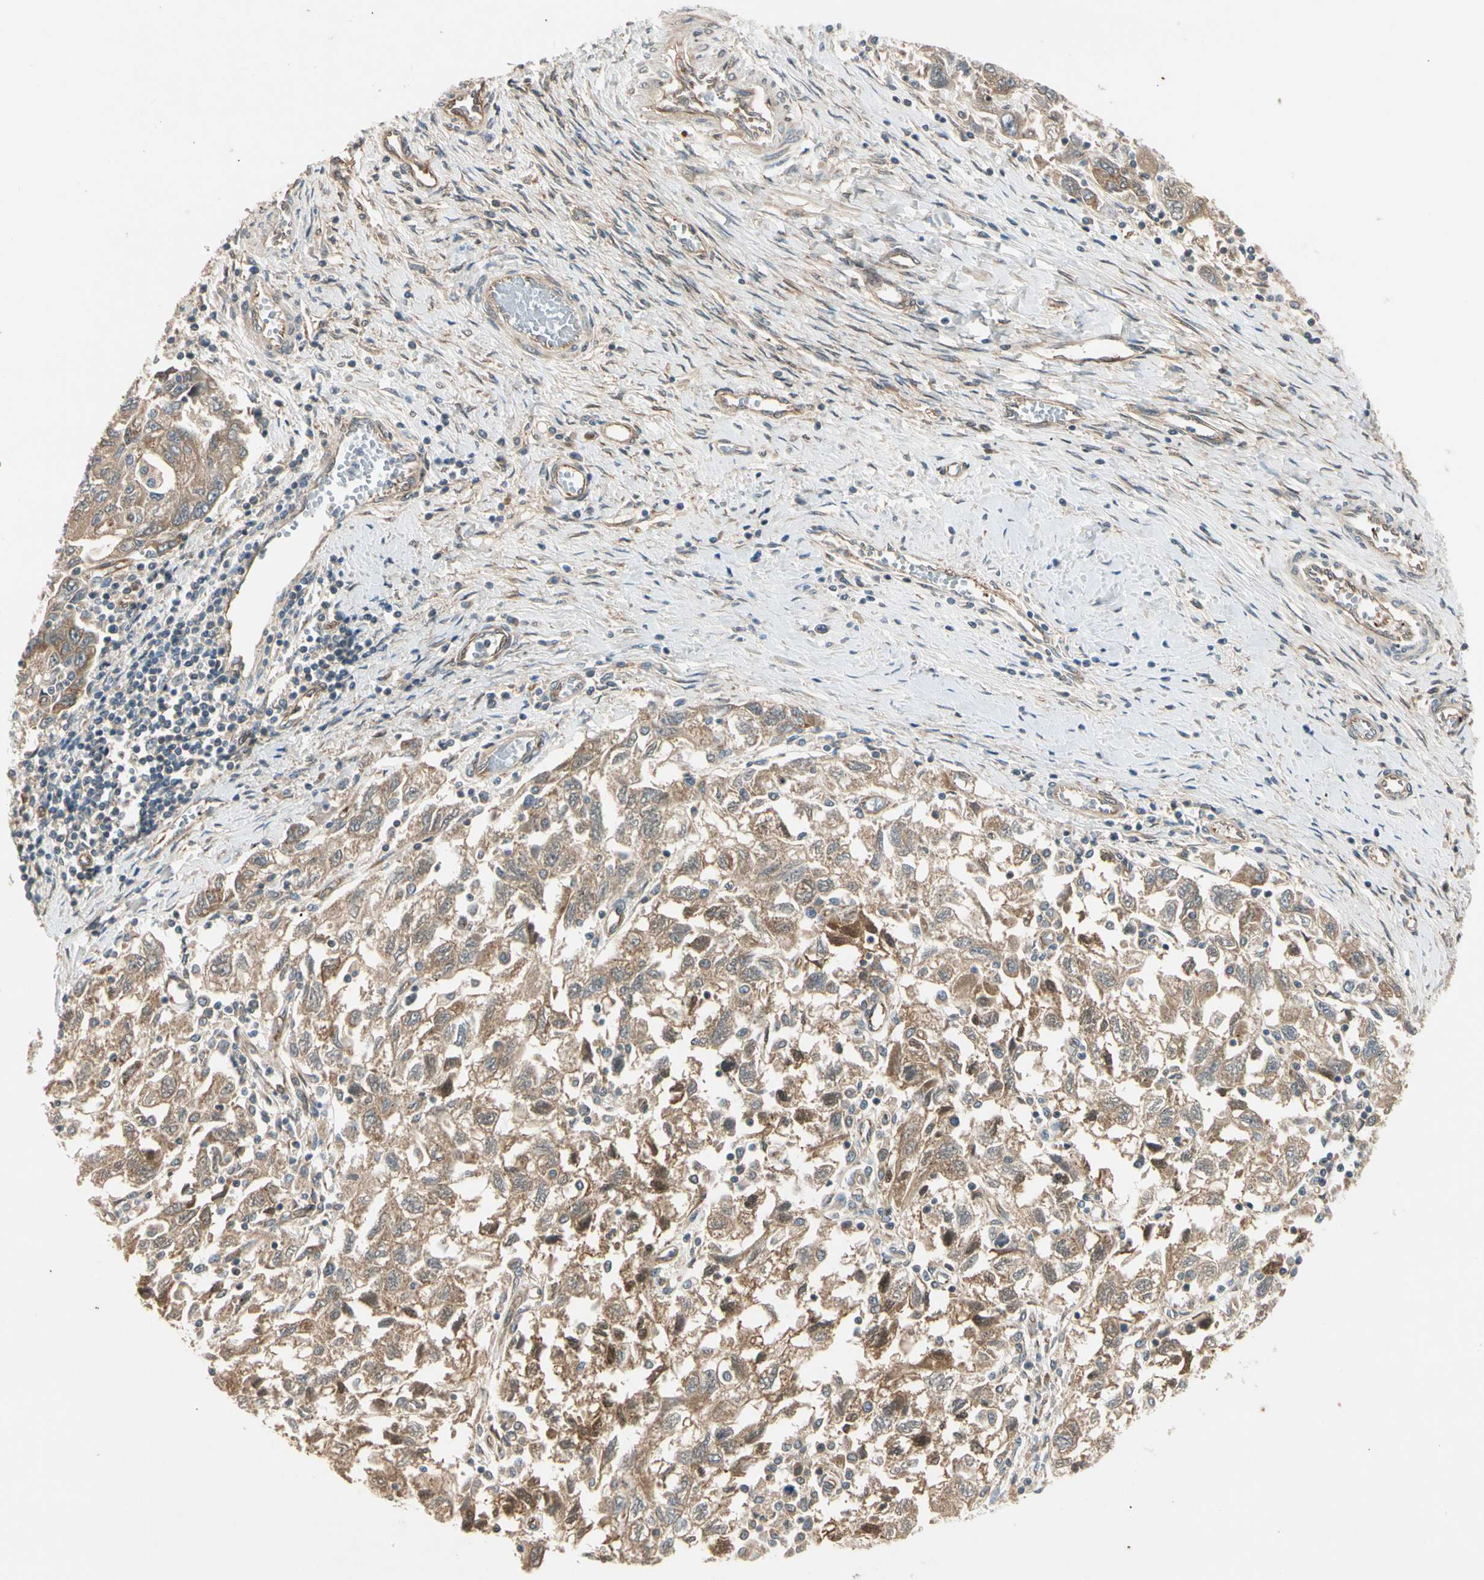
{"staining": {"intensity": "moderate", "quantity": ">75%", "location": "cytoplasmic/membranous"}, "tissue": "ovarian cancer", "cell_type": "Tumor cells", "image_type": "cancer", "snomed": [{"axis": "morphology", "description": "Carcinoma, NOS"}, {"axis": "morphology", "description": "Cystadenocarcinoma, serous, NOS"}, {"axis": "topography", "description": "Ovary"}], "caption": "Immunohistochemistry of serous cystadenocarcinoma (ovarian) shows medium levels of moderate cytoplasmic/membranous staining in about >75% of tumor cells. The staining was performed using DAB to visualize the protein expression in brown, while the nuclei were stained in blue with hematoxylin (Magnification: 20x).", "gene": "ROCK2", "patient": {"sex": "female", "age": 69}}